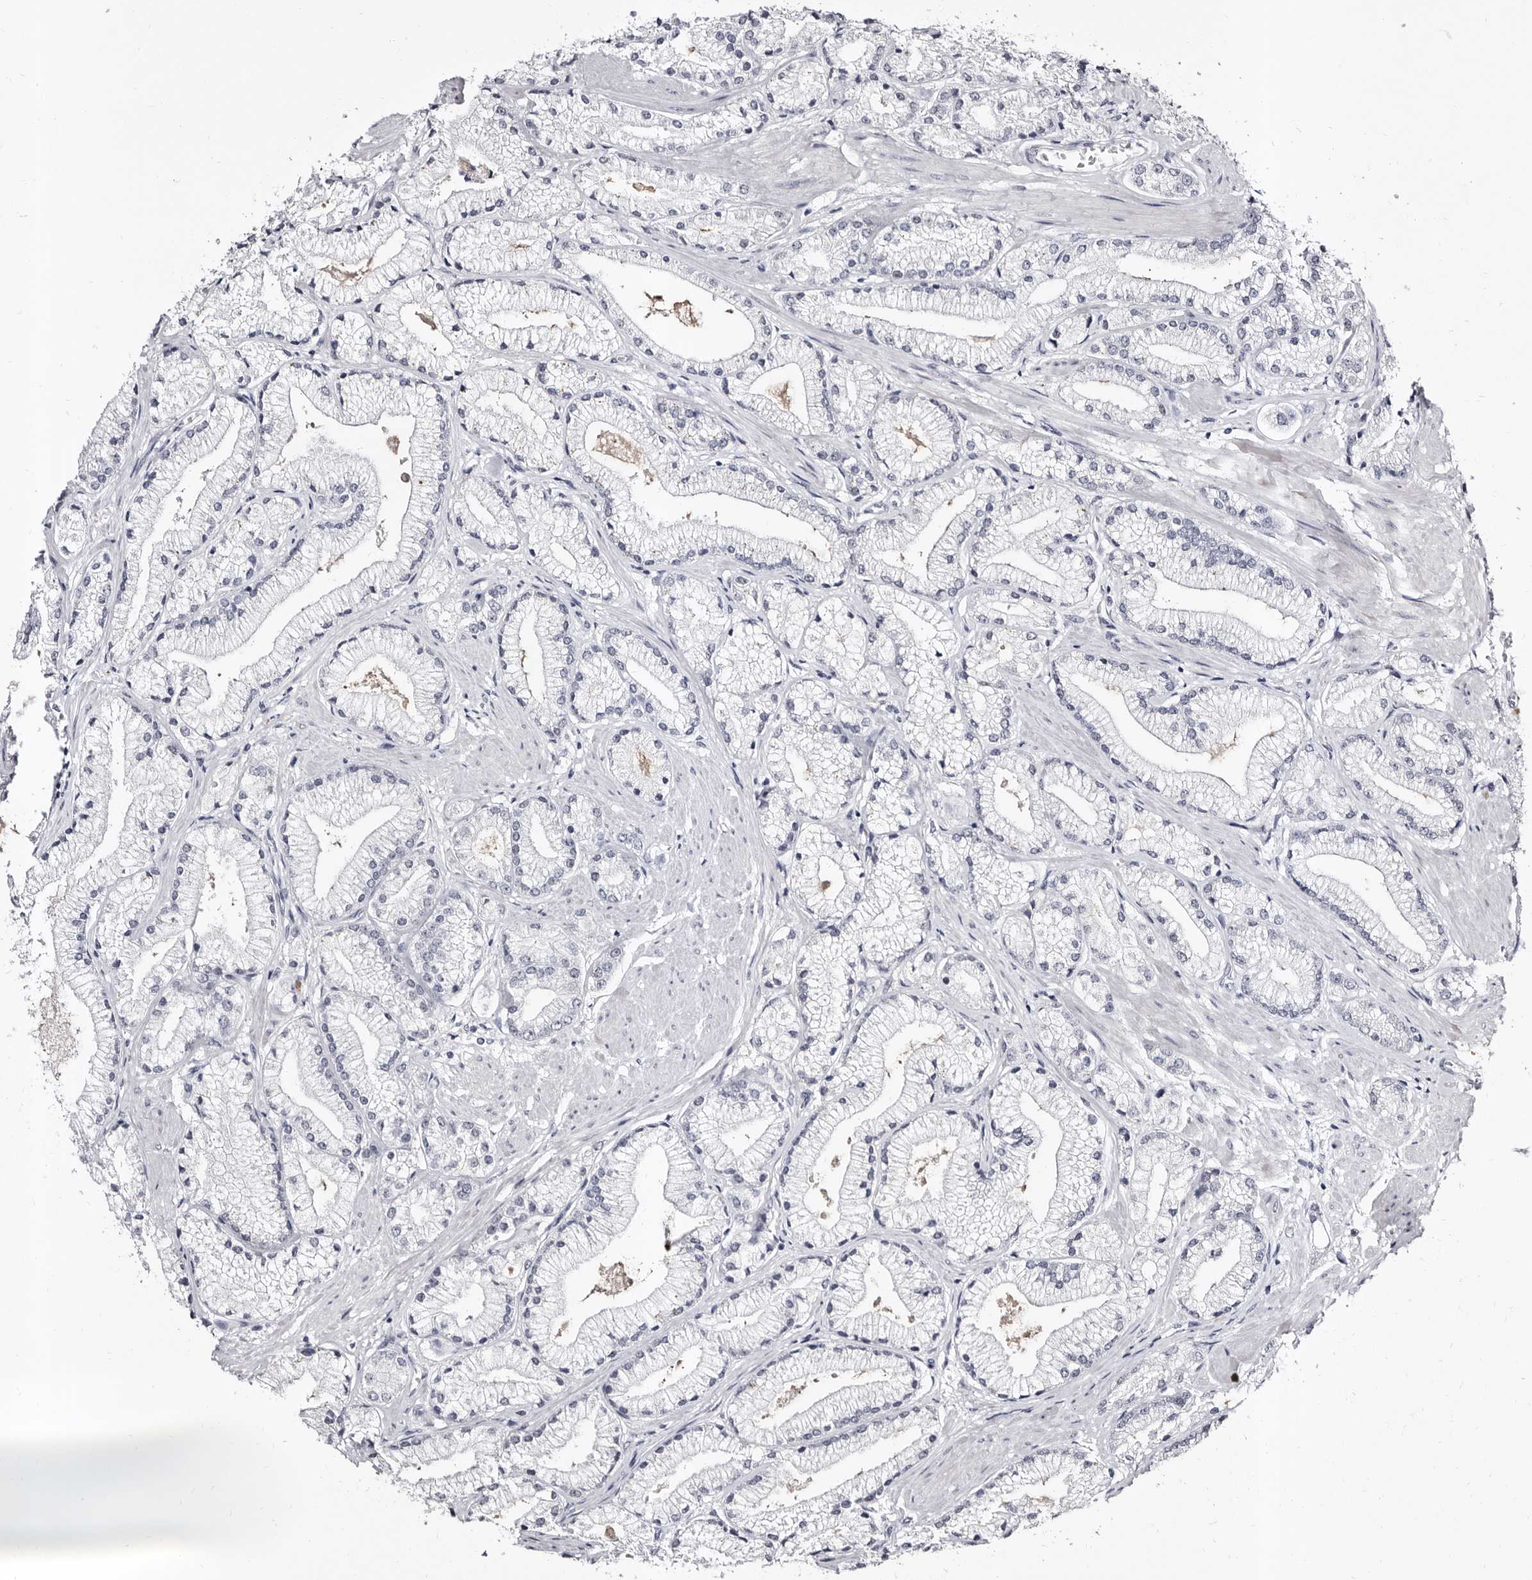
{"staining": {"intensity": "negative", "quantity": "none", "location": "none"}, "tissue": "prostate cancer", "cell_type": "Tumor cells", "image_type": "cancer", "snomed": [{"axis": "morphology", "description": "Adenocarcinoma, High grade"}, {"axis": "topography", "description": "Prostate"}], "caption": "This is an immunohistochemistry (IHC) image of prostate cancer (high-grade adenocarcinoma). There is no positivity in tumor cells.", "gene": "ZNF326", "patient": {"sex": "male", "age": 50}}